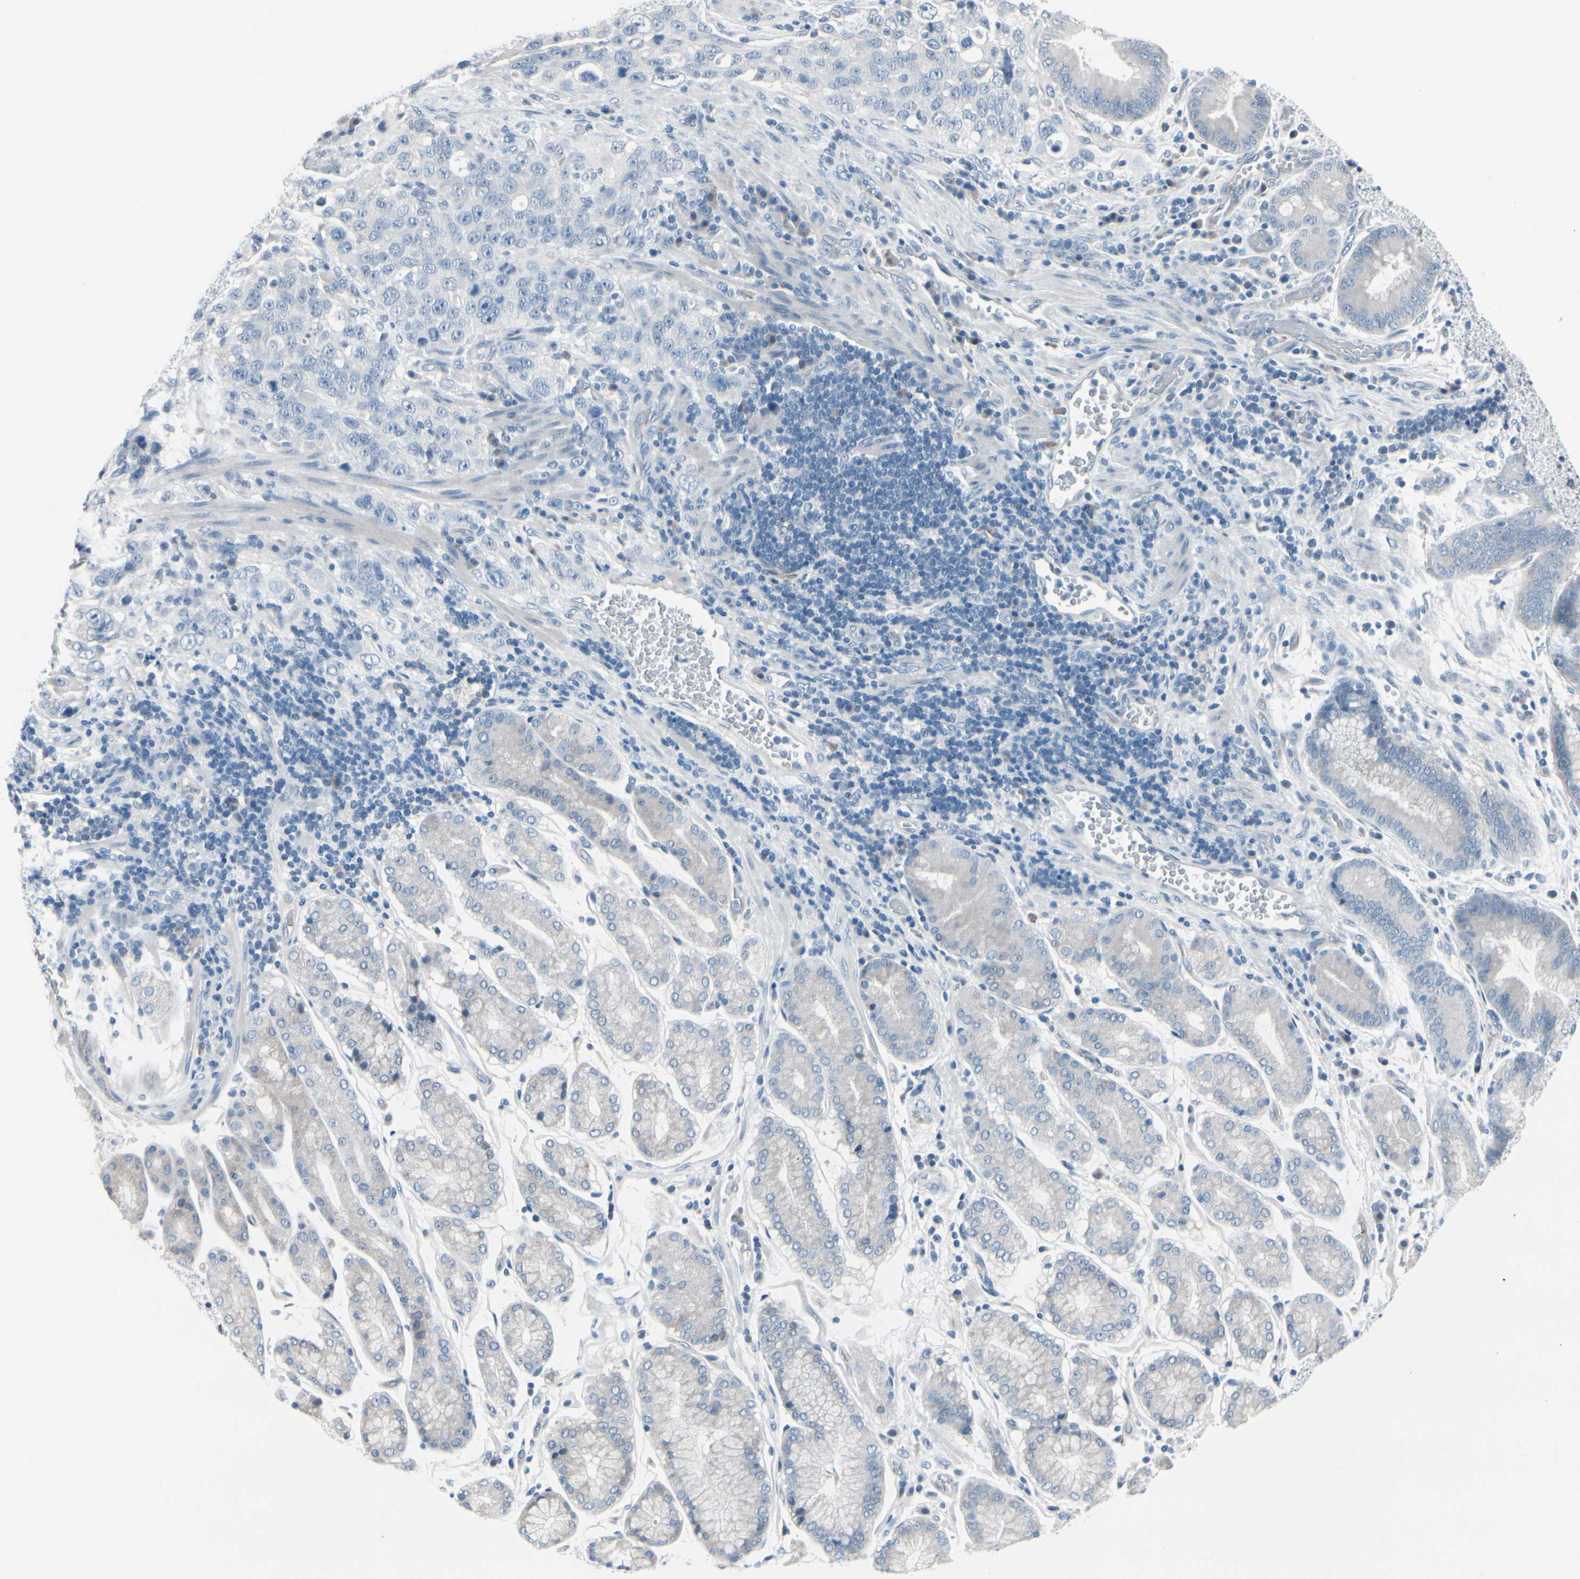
{"staining": {"intensity": "negative", "quantity": "none", "location": "none"}, "tissue": "stomach cancer", "cell_type": "Tumor cells", "image_type": "cancer", "snomed": [{"axis": "morphology", "description": "Normal tissue, NOS"}, {"axis": "morphology", "description": "Adenocarcinoma, NOS"}, {"axis": "topography", "description": "Stomach"}], "caption": "Tumor cells are negative for brown protein staining in stomach cancer. (Stains: DAB (3,3'-diaminobenzidine) IHC with hematoxylin counter stain, Microscopy: brightfield microscopy at high magnification).", "gene": "PGR", "patient": {"sex": "male", "age": 48}}